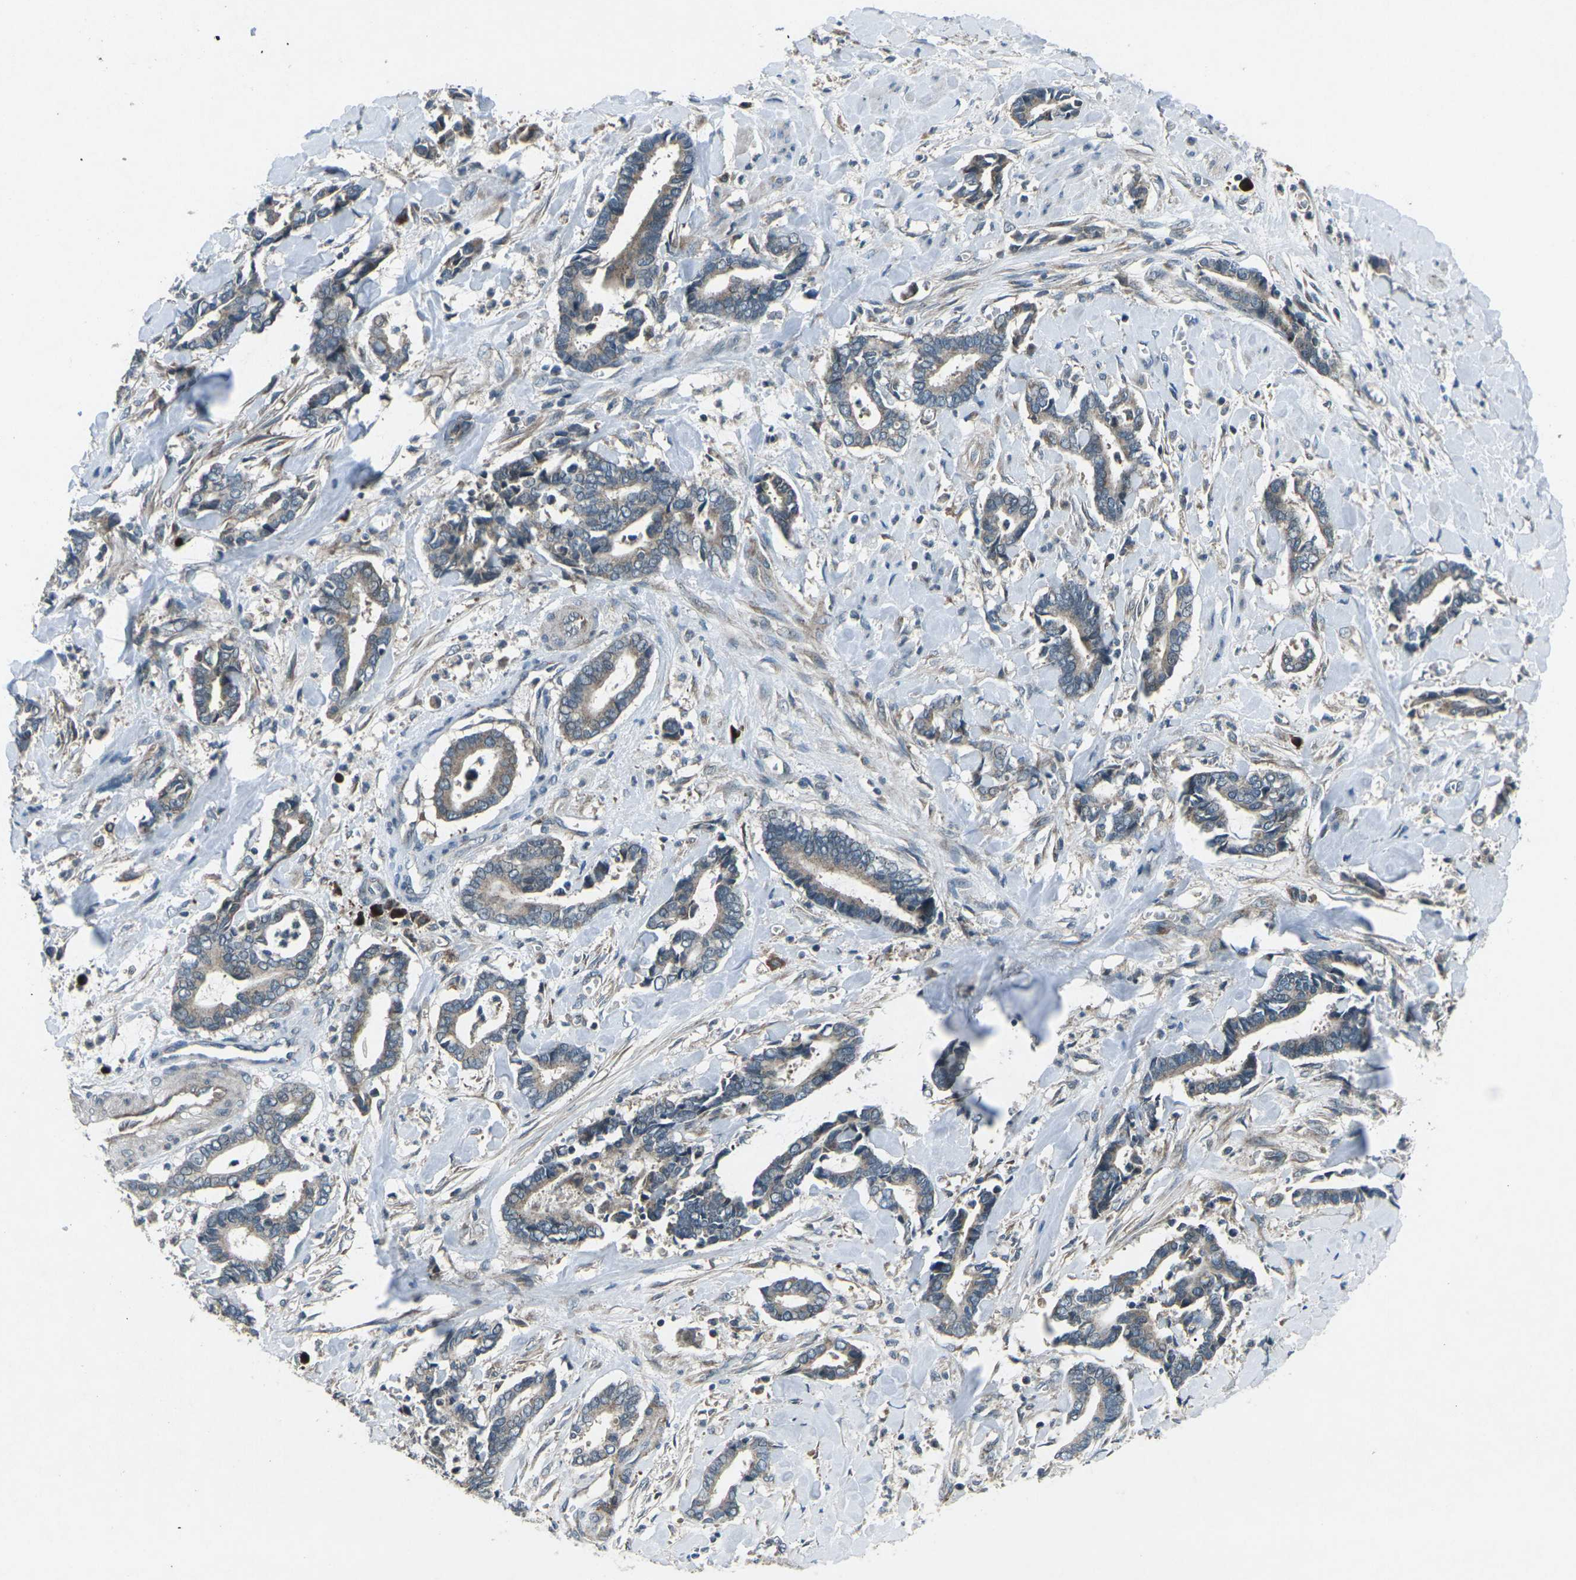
{"staining": {"intensity": "moderate", "quantity": ">75%", "location": "cytoplasmic/membranous"}, "tissue": "cervical cancer", "cell_type": "Tumor cells", "image_type": "cancer", "snomed": [{"axis": "morphology", "description": "Adenocarcinoma, NOS"}, {"axis": "topography", "description": "Cervix"}], "caption": "Immunohistochemistry staining of cervical cancer (adenocarcinoma), which reveals medium levels of moderate cytoplasmic/membranous staining in about >75% of tumor cells indicating moderate cytoplasmic/membranous protein expression. The staining was performed using DAB (brown) for protein detection and nuclei were counterstained in hematoxylin (blue).", "gene": "CDK16", "patient": {"sex": "female", "age": 44}}